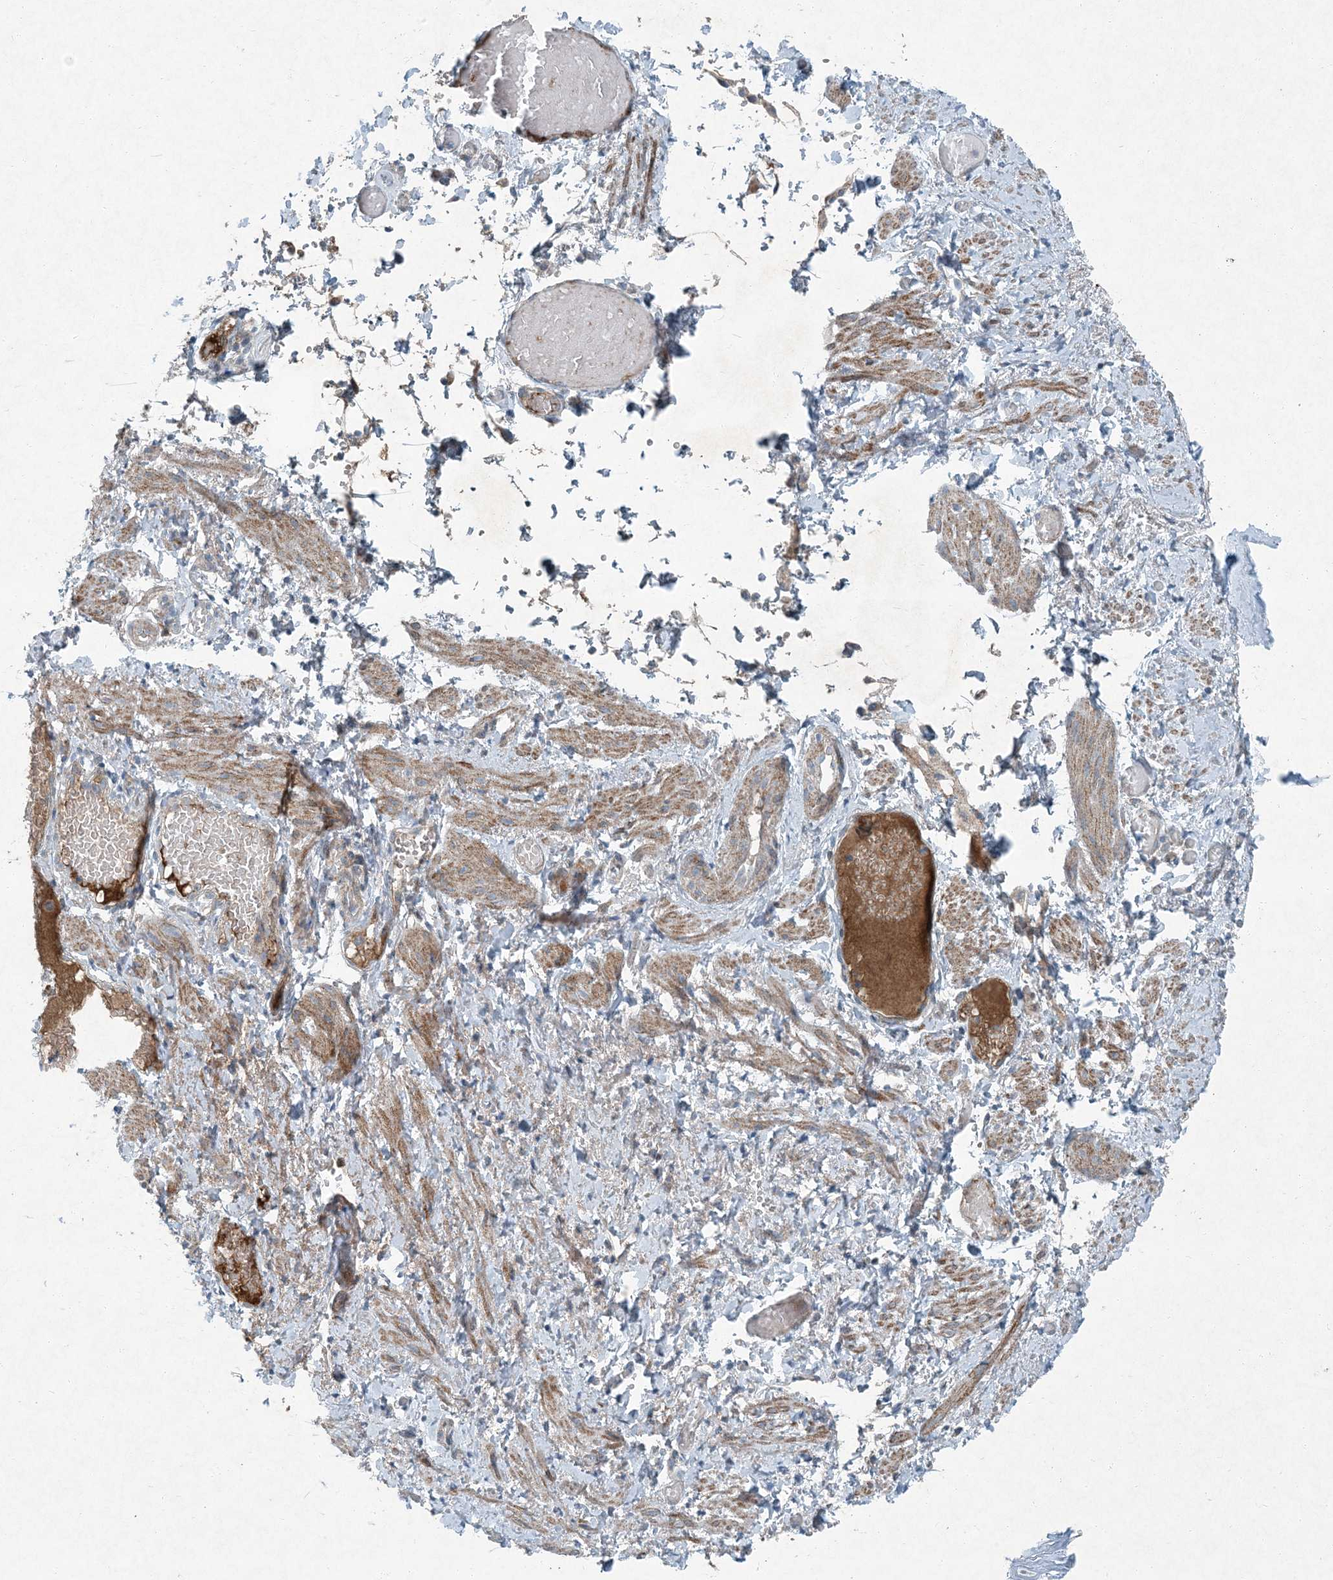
{"staining": {"intensity": "moderate", "quantity": "25%-75%", "location": "cytoplasmic/membranous"}, "tissue": "adipose tissue", "cell_type": "Adipocytes", "image_type": "normal", "snomed": [{"axis": "morphology", "description": "Normal tissue, NOS"}, {"axis": "topography", "description": "Smooth muscle"}, {"axis": "topography", "description": "Peripheral nerve tissue"}], "caption": "This image displays normal adipose tissue stained with IHC to label a protein in brown. The cytoplasmic/membranous of adipocytes show moderate positivity for the protein. Nuclei are counter-stained blue.", "gene": "APOM", "patient": {"sex": "female", "age": 39}}